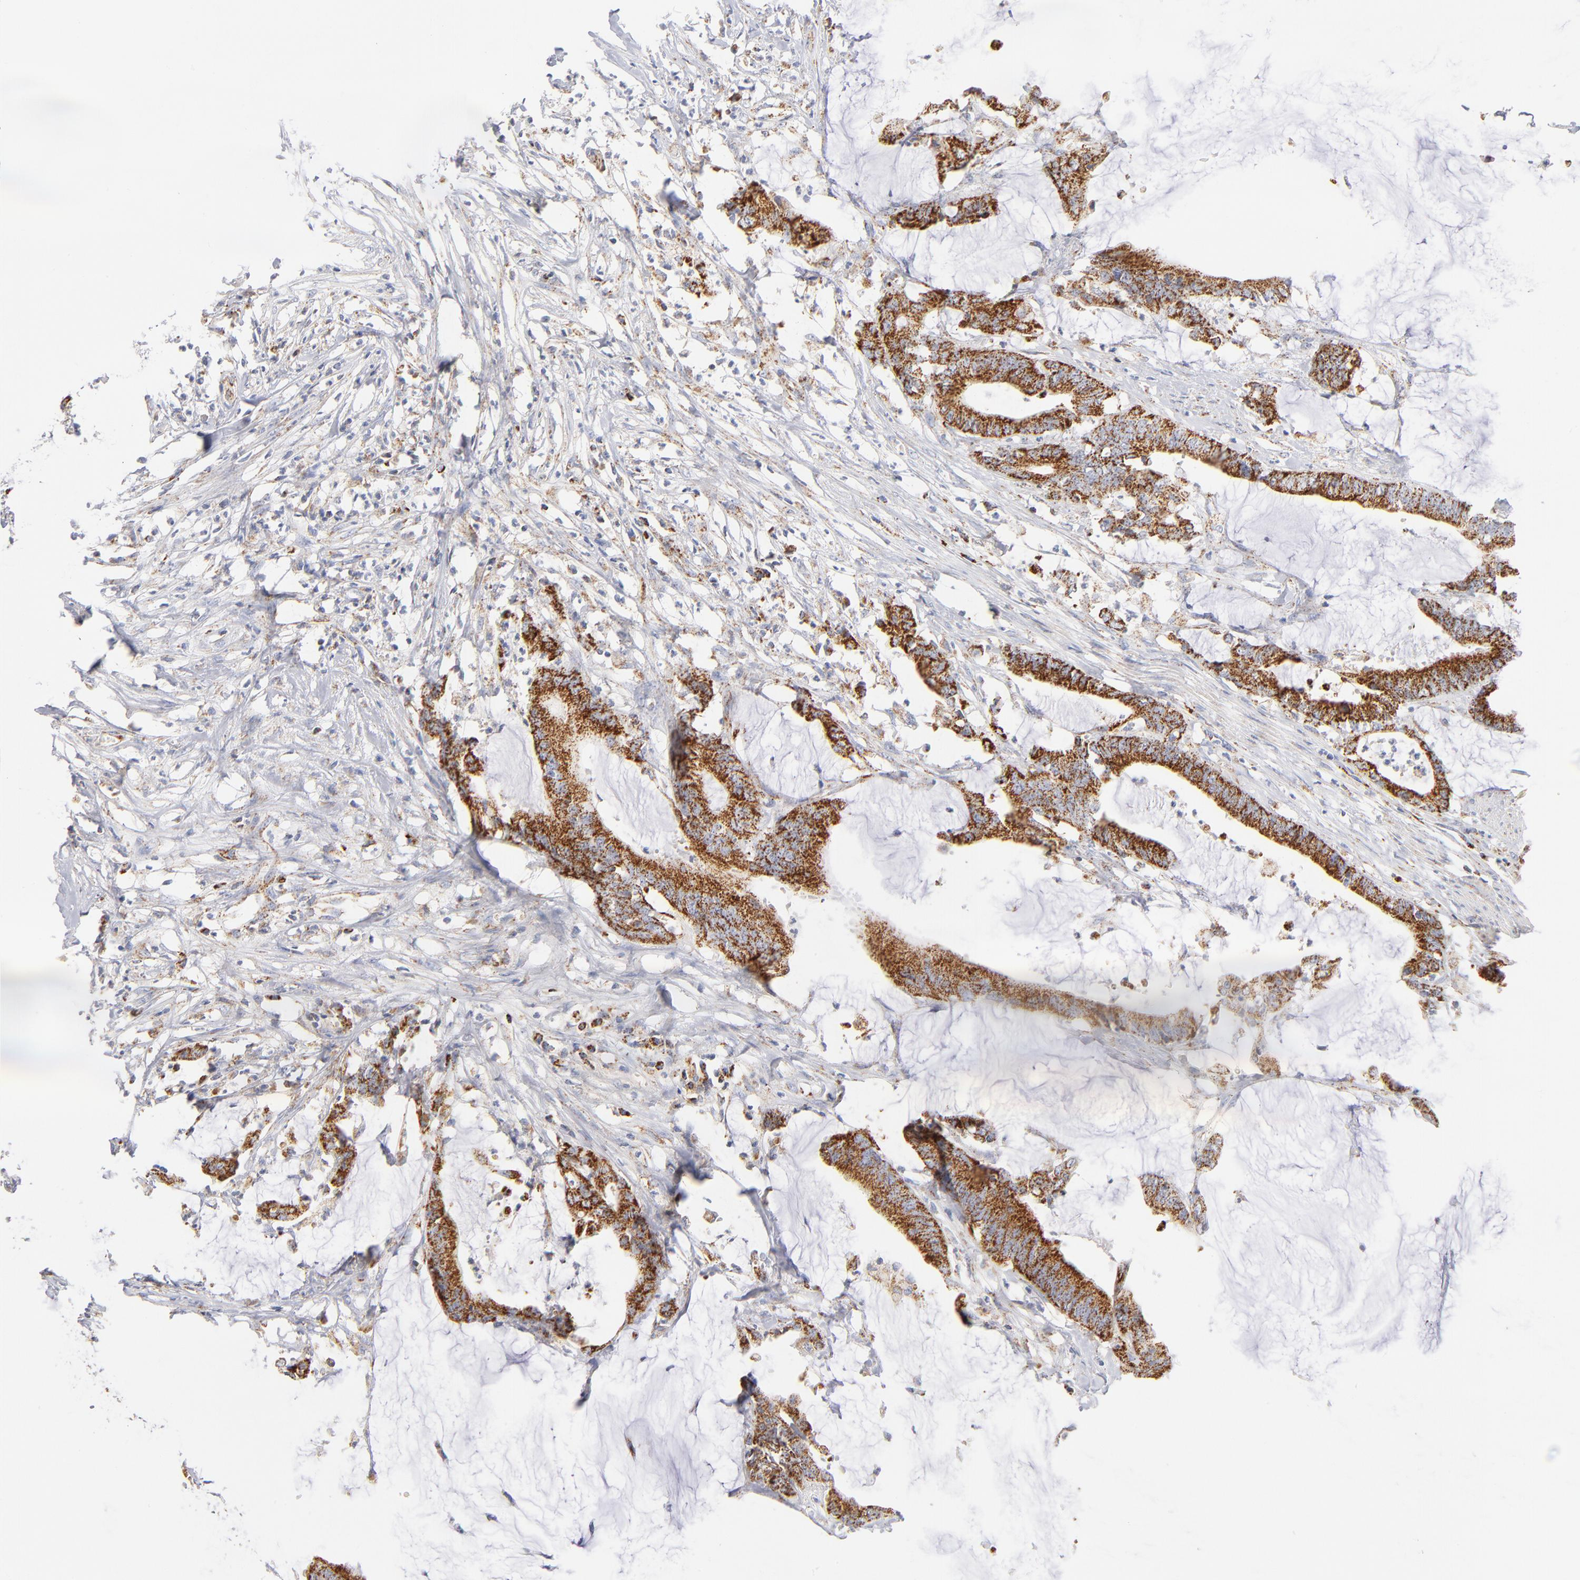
{"staining": {"intensity": "moderate", "quantity": ">75%", "location": "cytoplasmic/membranous"}, "tissue": "colorectal cancer", "cell_type": "Tumor cells", "image_type": "cancer", "snomed": [{"axis": "morphology", "description": "Adenocarcinoma, NOS"}, {"axis": "topography", "description": "Rectum"}], "caption": "Immunohistochemistry of adenocarcinoma (colorectal) shows medium levels of moderate cytoplasmic/membranous expression in approximately >75% of tumor cells.", "gene": "DLAT", "patient": {"sex": "female", "age": 66}}